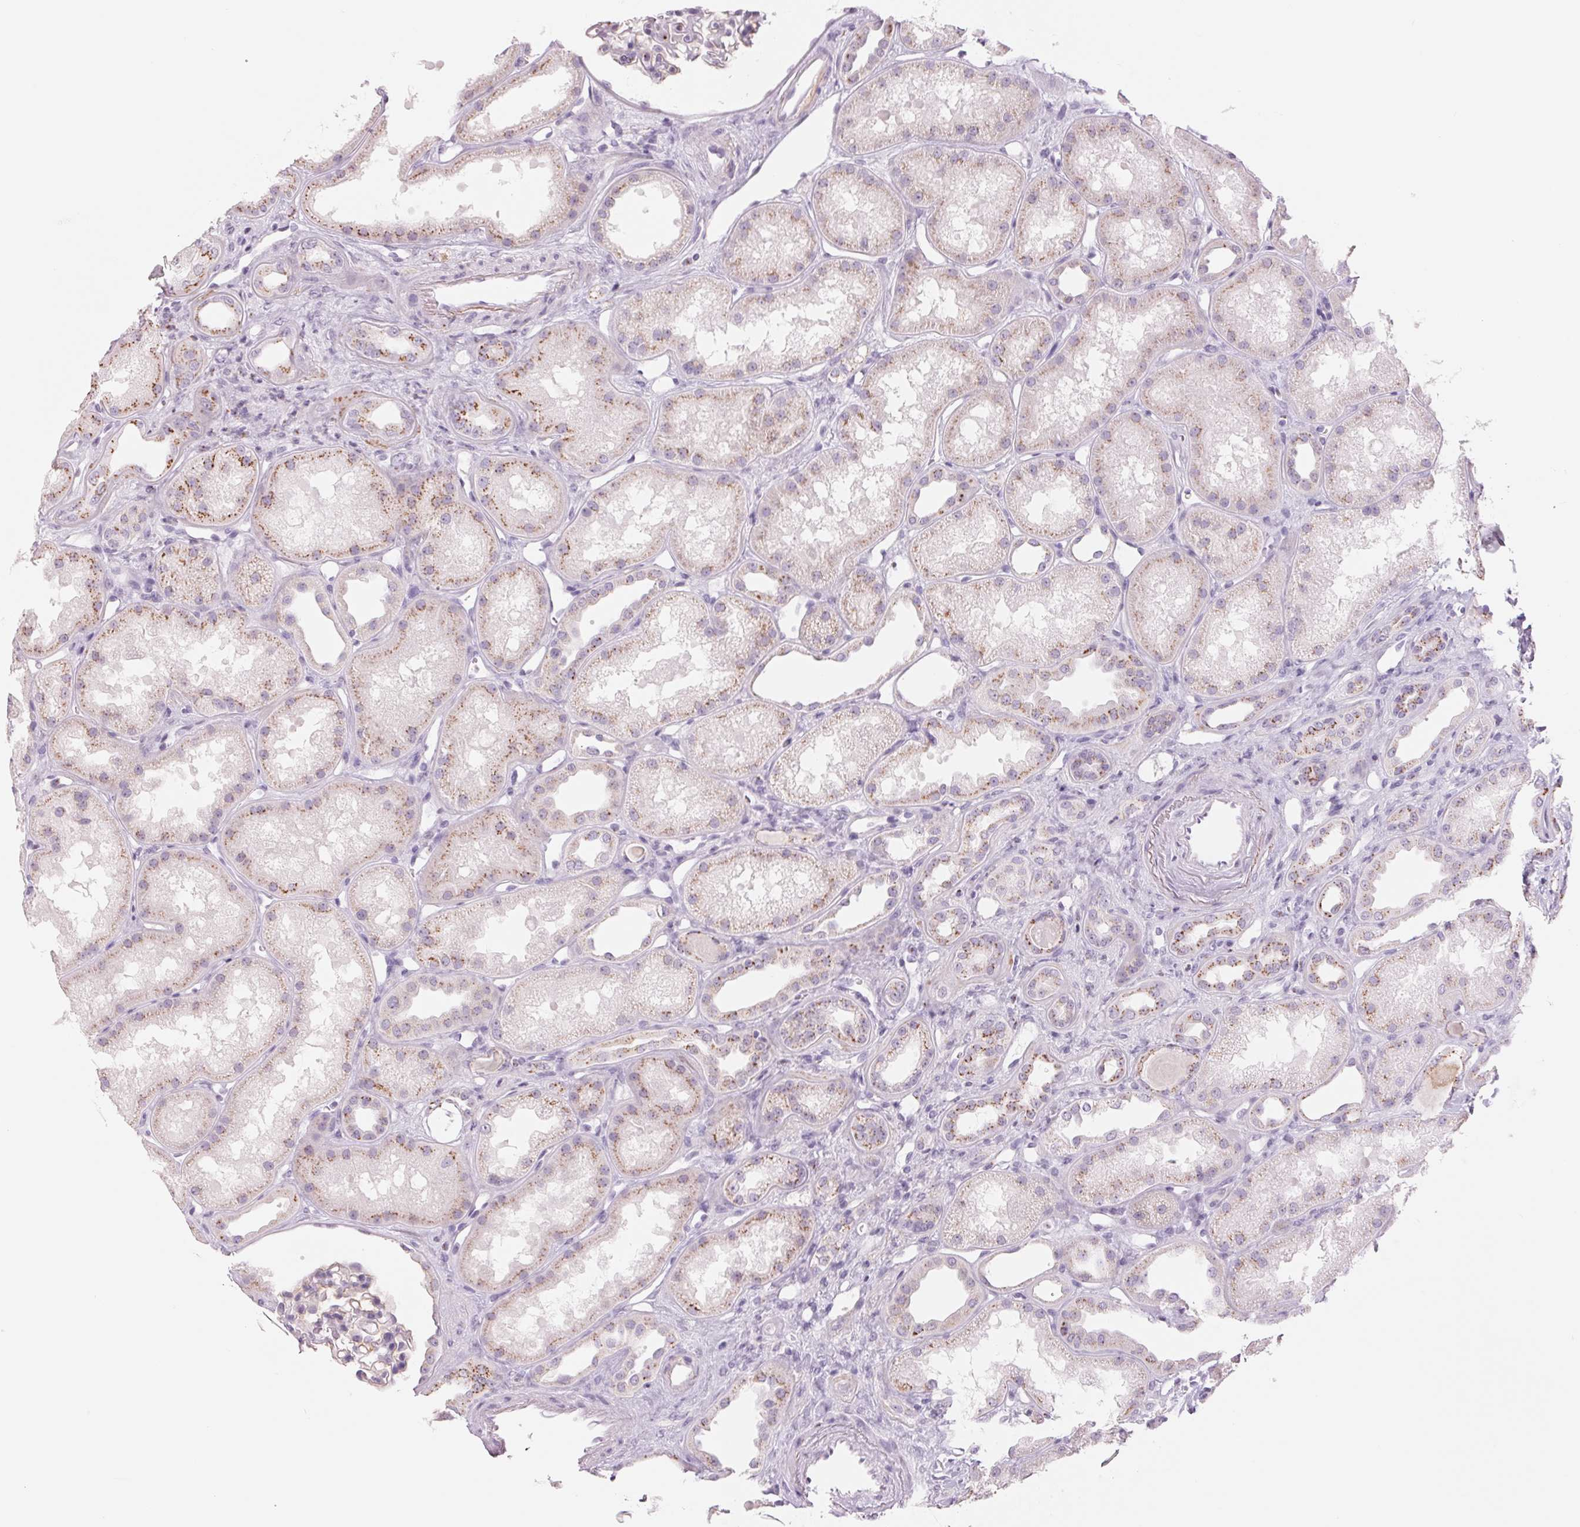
{"staining": {"intensity": "negative", "quantity": "none", "location": "none"}, "tissue": "kidney", "cell_type": "Cells in glomeruli", "image_type": "normal", "snomed": [{"axis": "morphology", "description": "Normal tissue, NOS"}, {"axis": "topography", "description": "Kidney"}], "caption": "Immunohistochemical staining of benign kidney shows no significant staining in cells in glomeruli.", "gene": "GALNT7", "patient": {"sex": "male", "age": 61}}